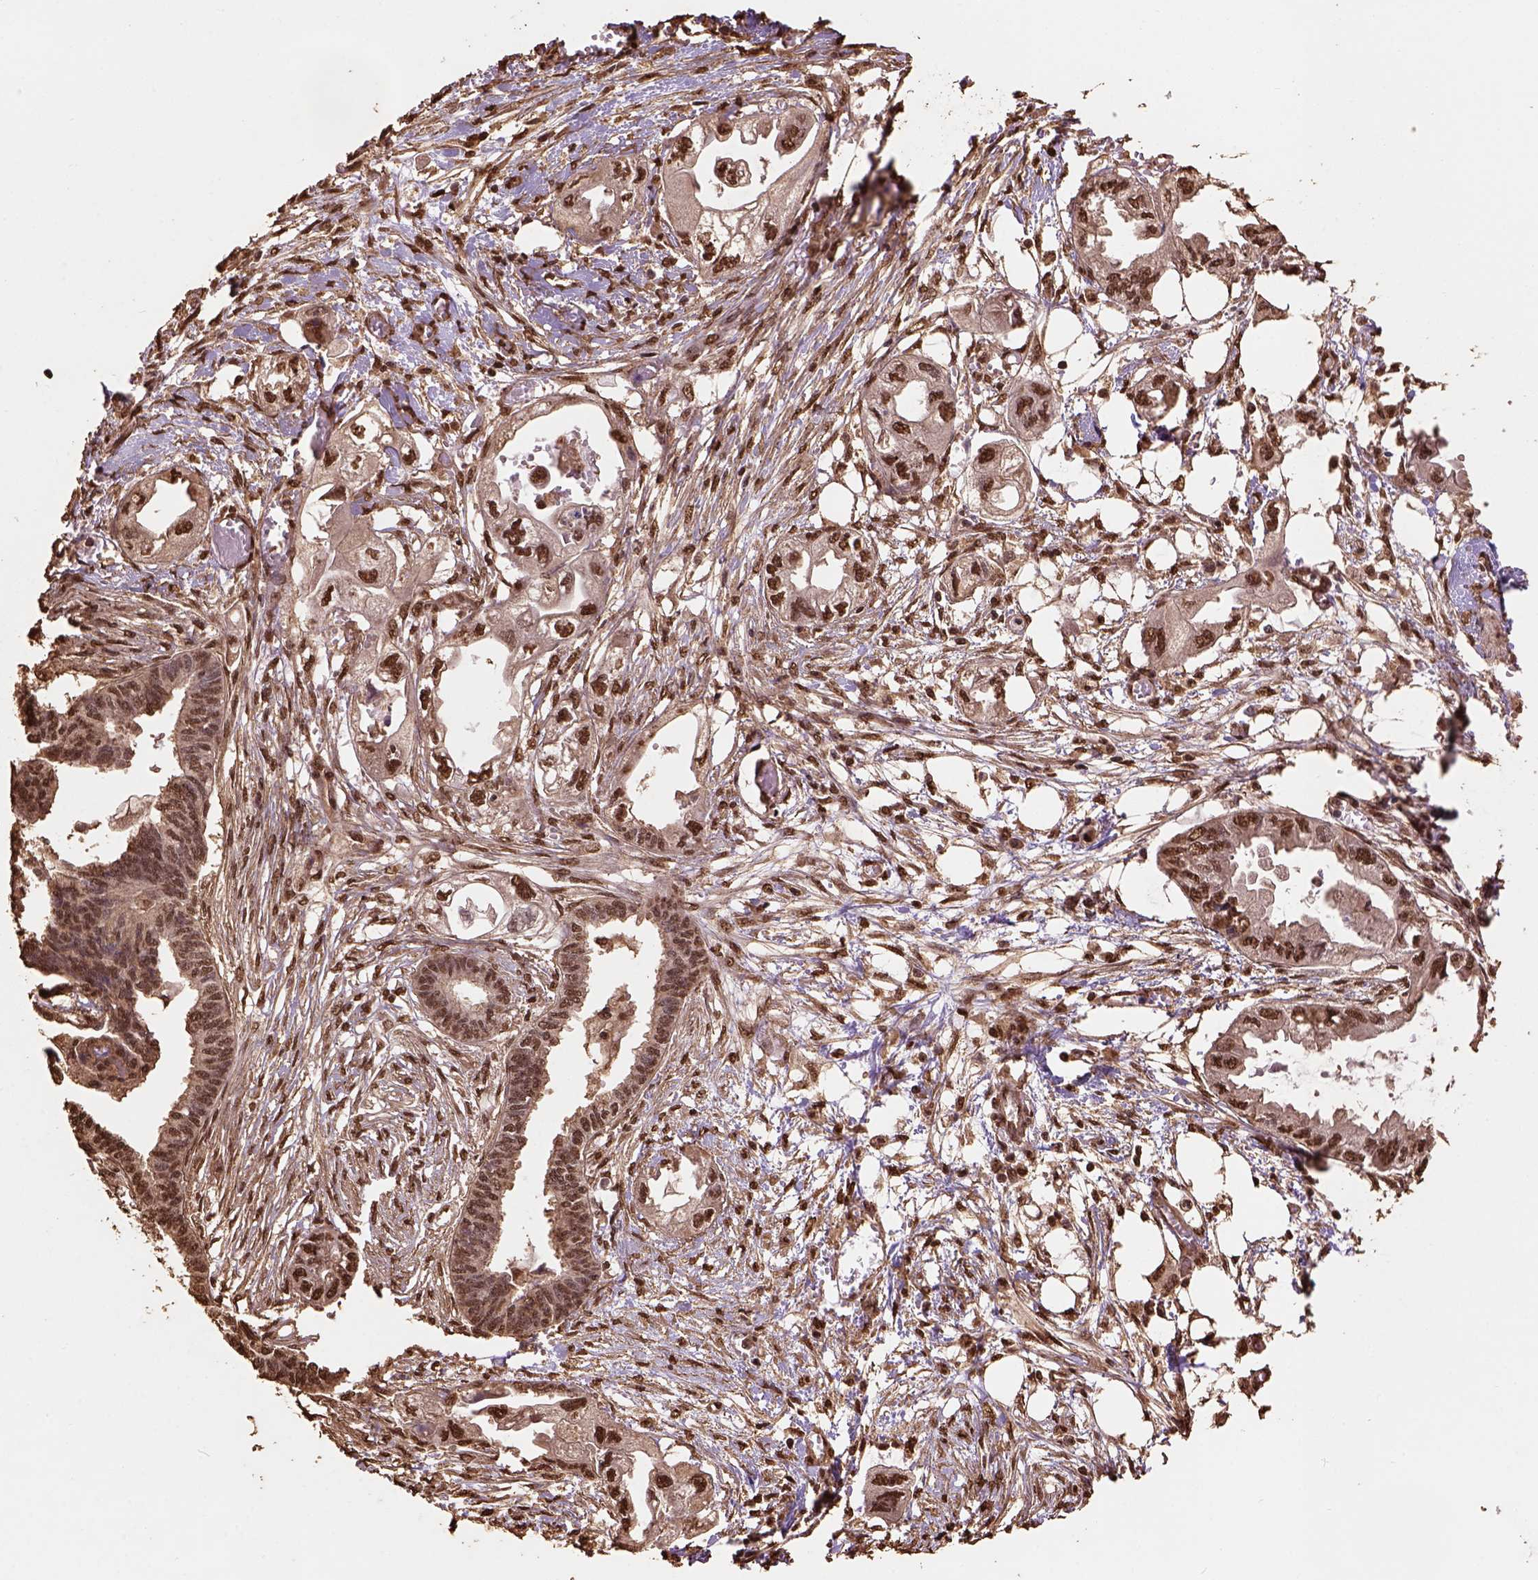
{"staining": {"intensity": "strong", "quantity": ">75%", "location": "nuclear"}, "tissue": "endometrial cancer", "cell_type": "Tumor cells", "image_type": "cancer", "snomed": [{"axis": "morphology", "description": "Adenocarcinoma, NOS"}, {"axis": "morphology", "description": "Adenocarcinoma, metastatic, NOS"}, {"axis": "topography", "description": "Adipose tissue"}, {"axis": "topography", "description": "Endometrium"}], "caption": "There is high levels of strong nuclear expression in tumor cells of endometrial cancer (metastatic adenocarcinoma), as demonstrated by immunohistochemical staining (brown color).", "gene": "CSTF2T", "patient": {"sex": "female", "age": 67}}